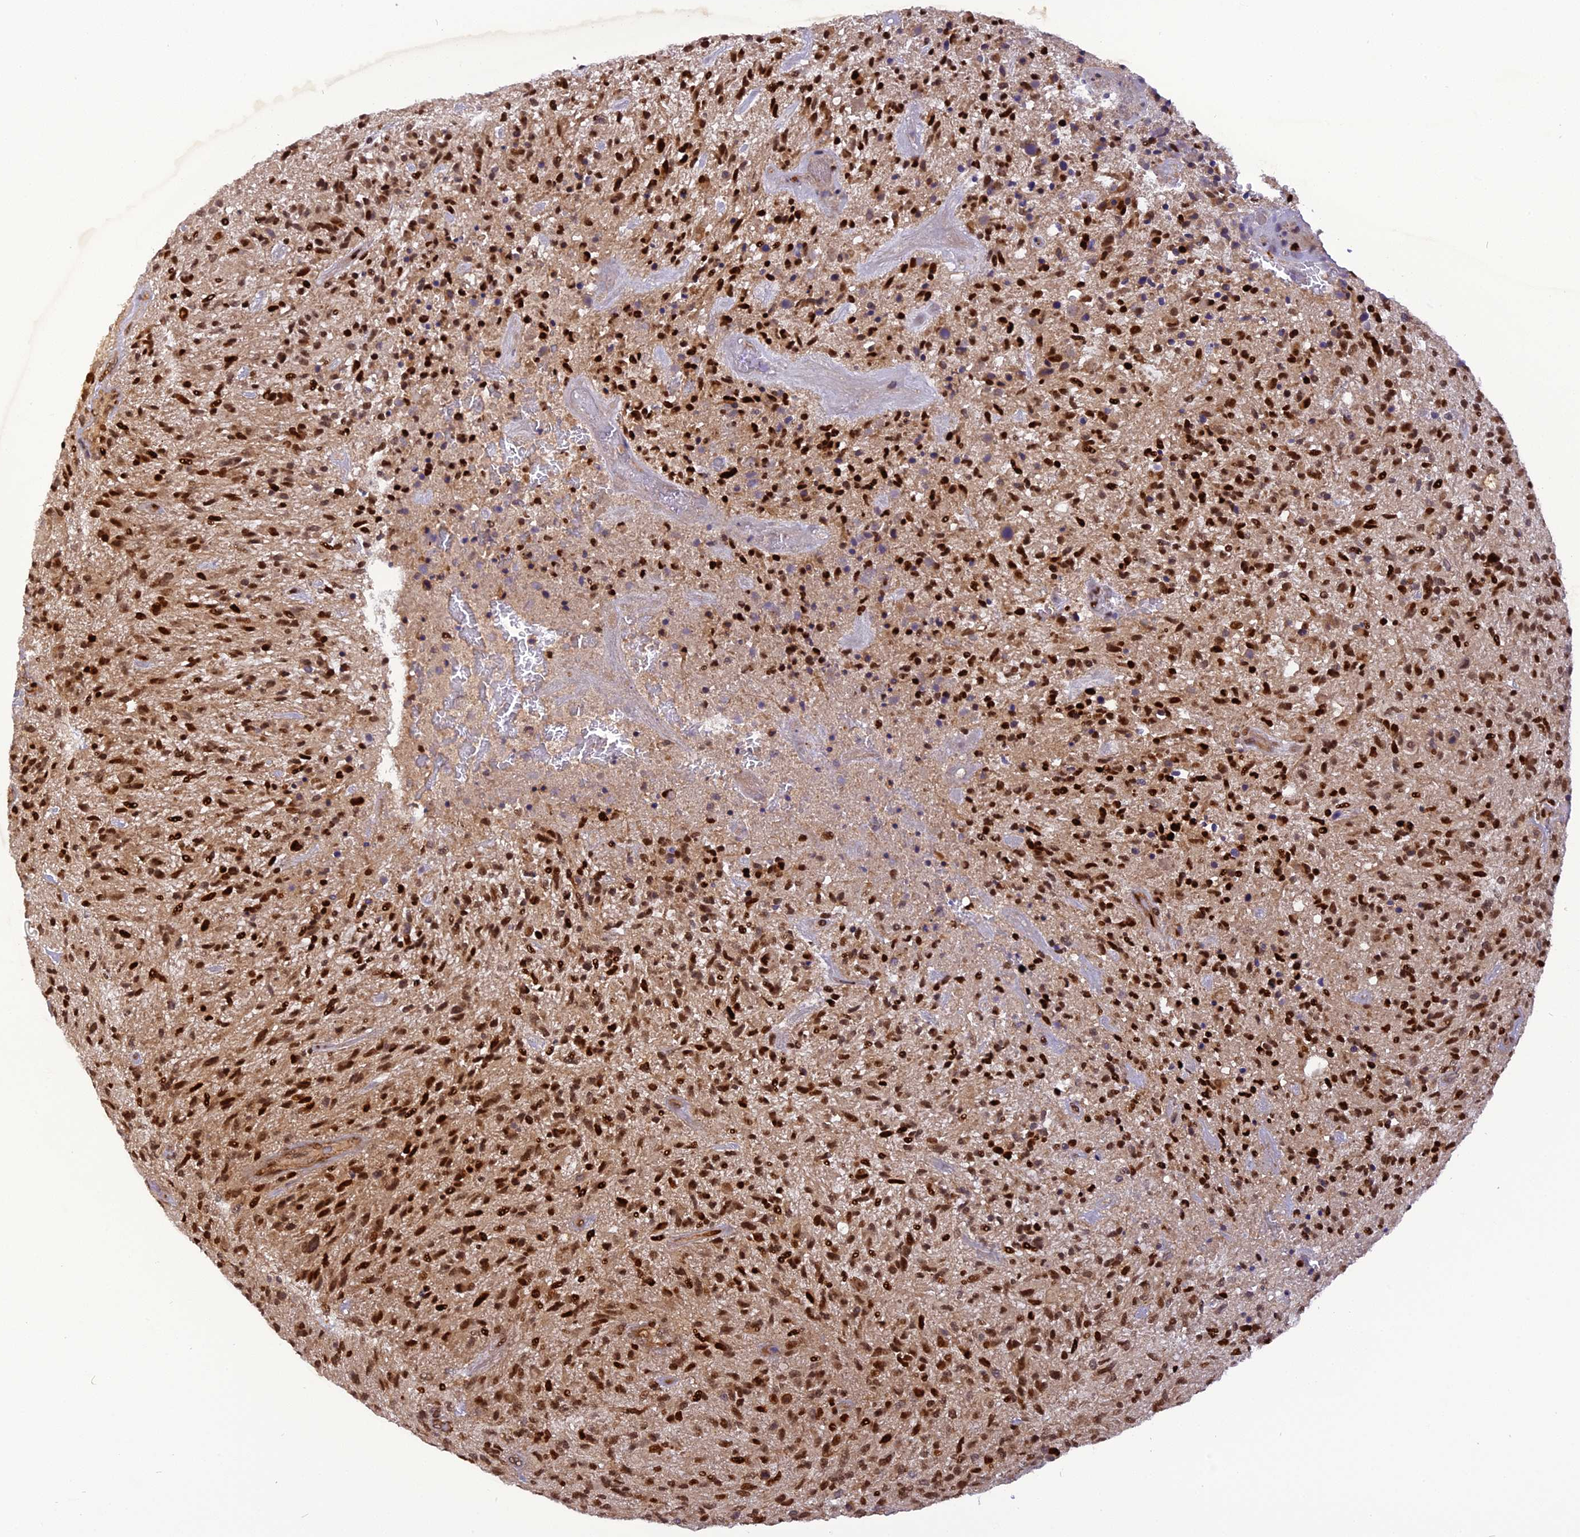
{"staining": {"intensity": "strong", "quantity": ">75%", "location": "nuclear"}, "tissue": "glioma", "cell_type": "Tumor cells", "image_type": "cancer", "snomed": [{"axis": "morphology", "description": "Glioma, malignant, High grade"}, {"axis": "topography", "description": "Brain"}], "caption": "A high amount of strong nuclear staining is identified in approximately >75% of tumor cells in glioma tissue.", "gene": "MICALL1", "patient": {"sex": "male", "age": 47}}